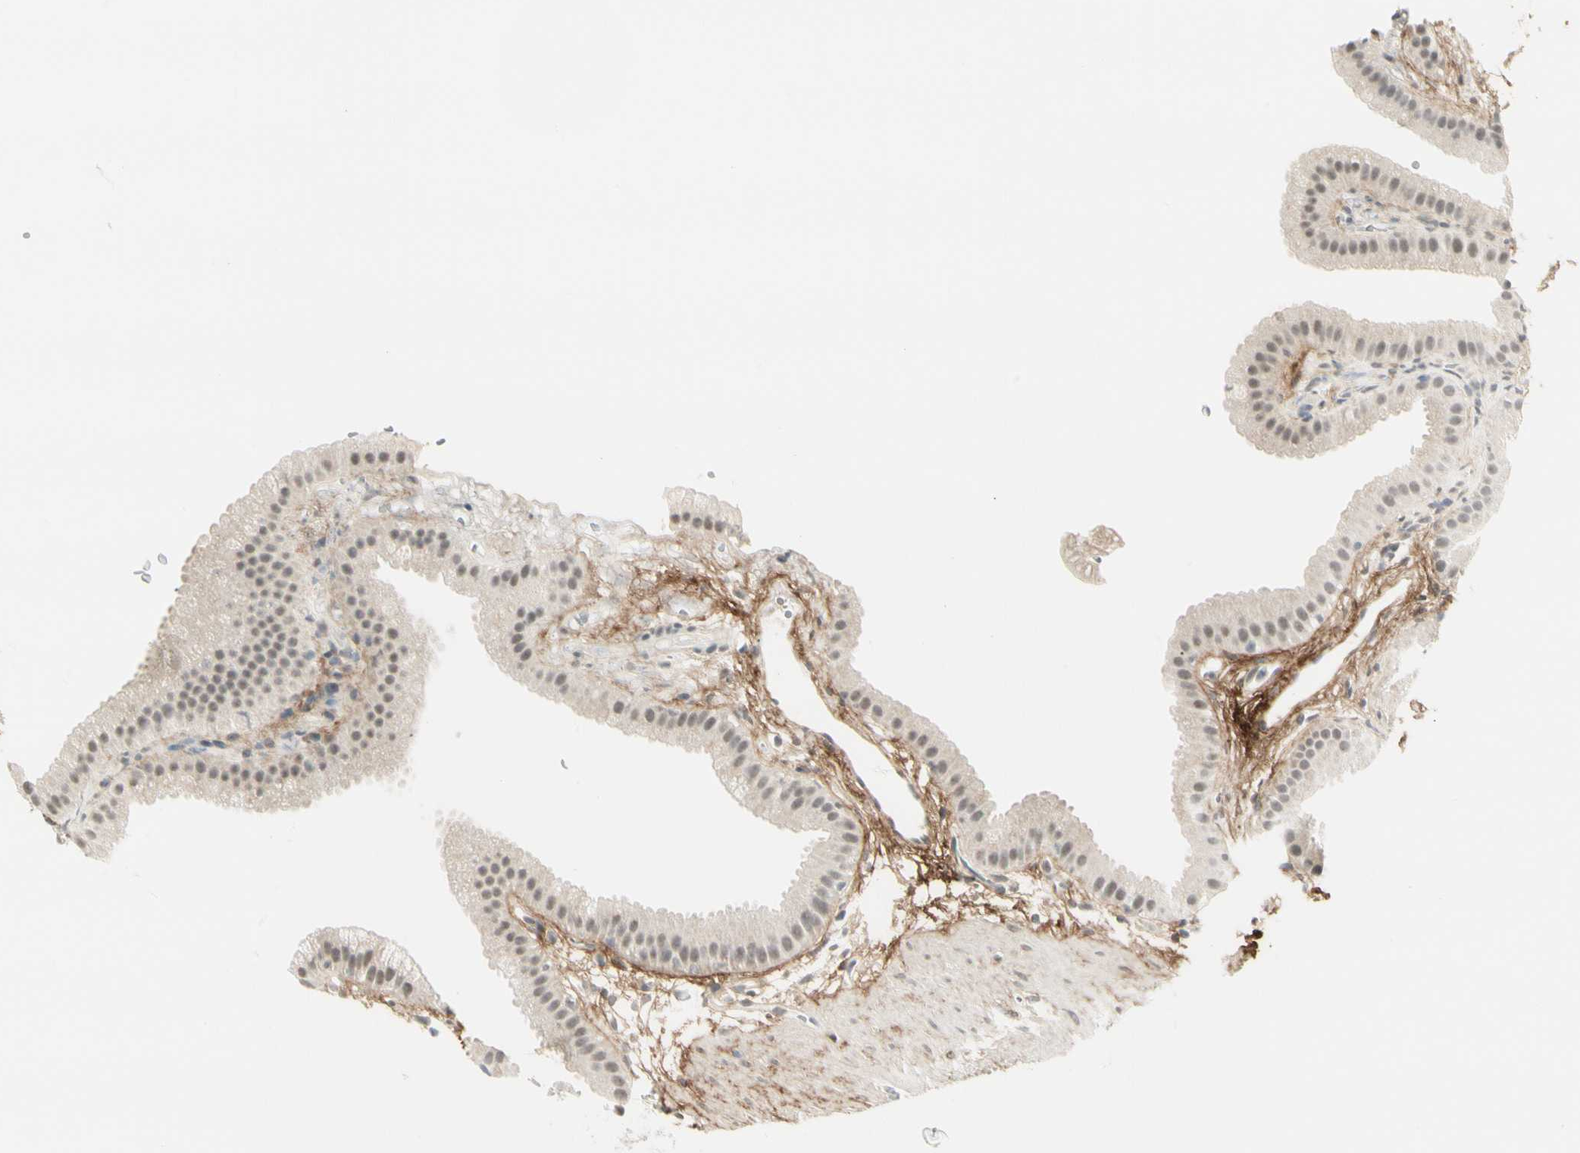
{"staining": {"intensity": "weak", "quantity": ">75%", "location": "nuclear"}, "tissue": "gallbladder", "cell_type": "Glandular cells", "image_type": "normal", "snomed": [{"axis": "morphology", "description": "Normal tissue, NOS"}, {"axis": "topography", "description": "Gallbladder"}], "caption": "Gallbladder stained for a protein shows weak nuclear positivity in glandular cells. (DAB = brown stain, brightfield microscopy at high magnification).", "gene": "ASPN", "patient": {"sex": "female", "age": 64}}